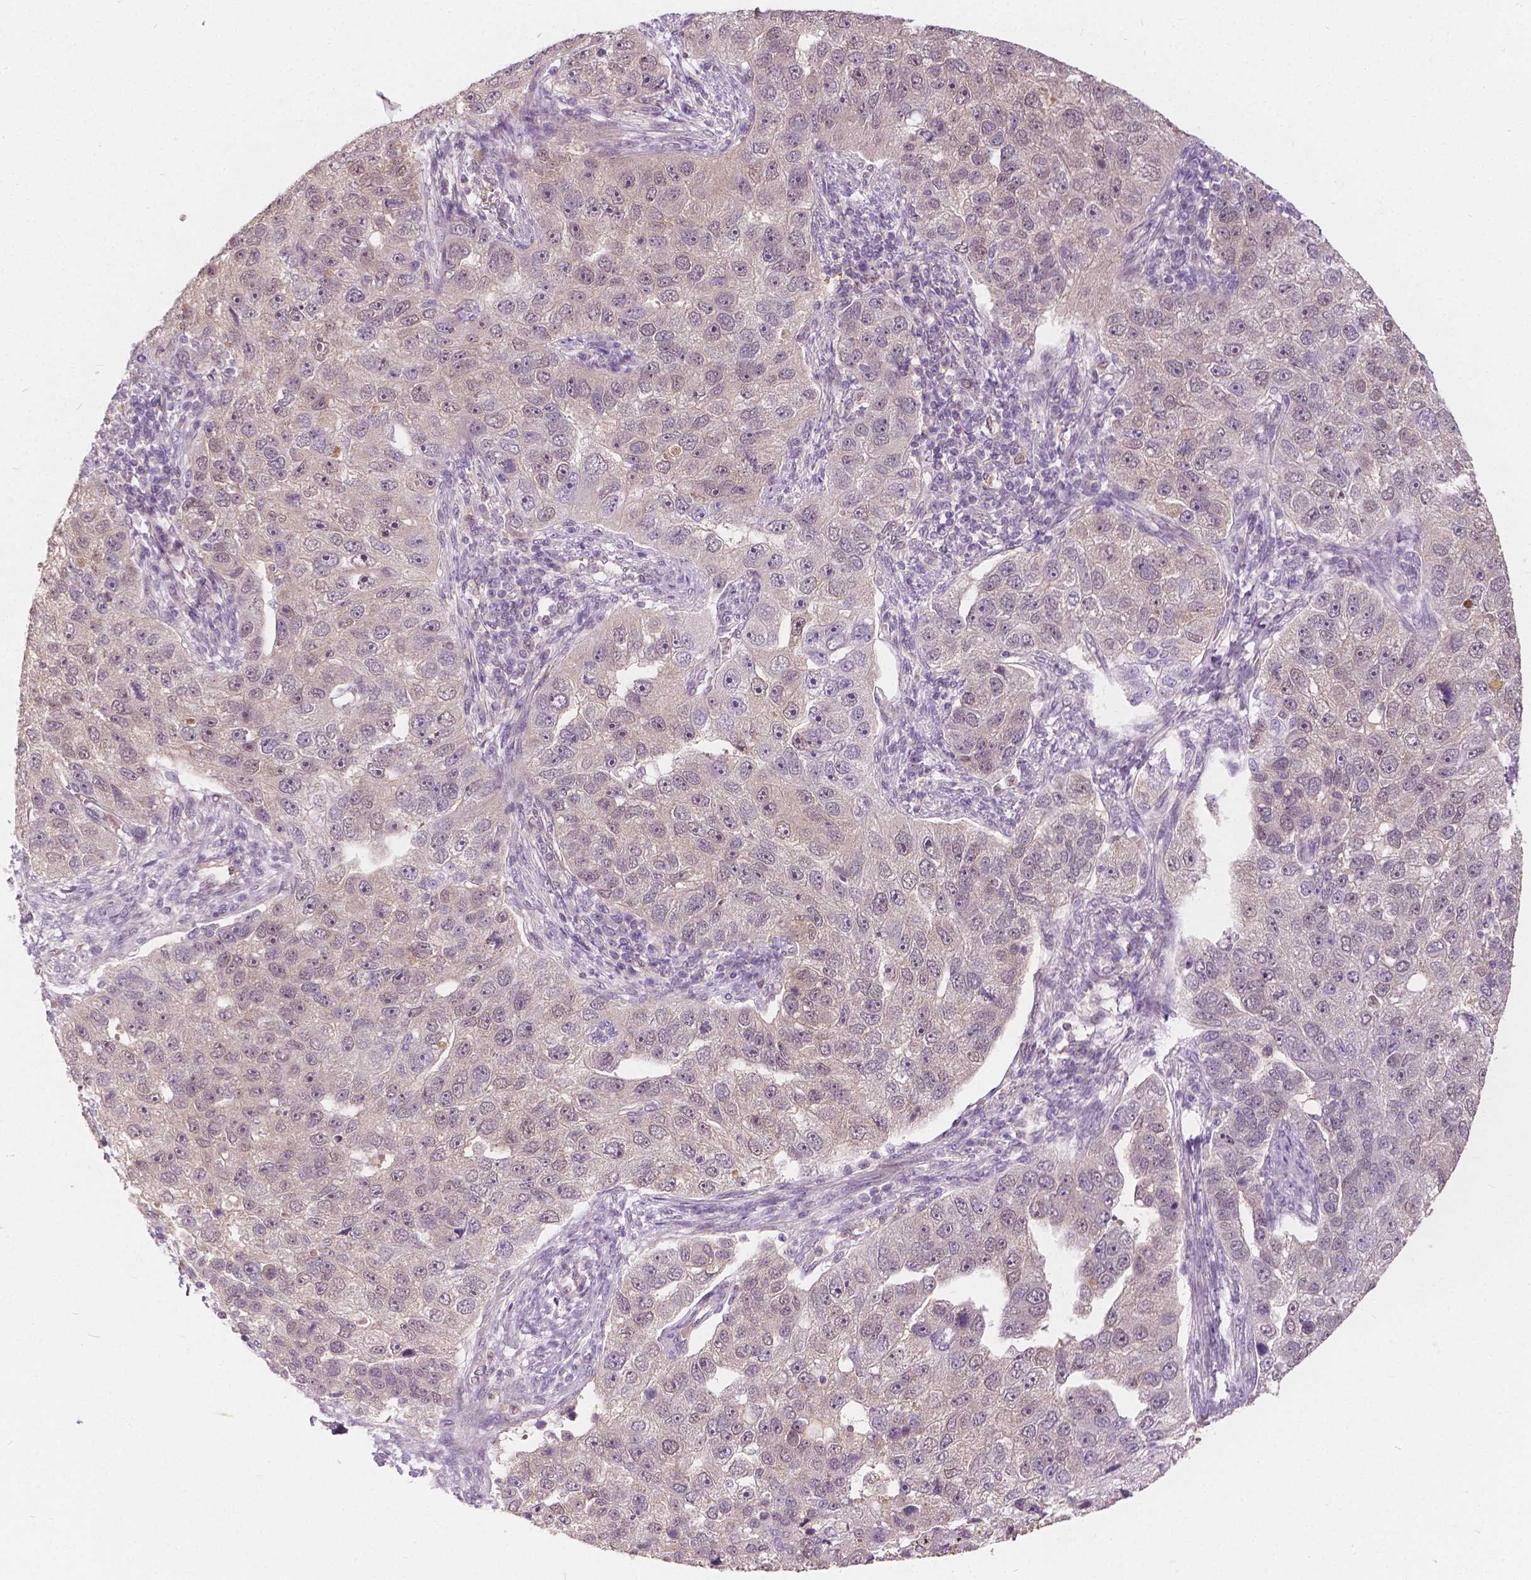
{"staining": {"intensity": "weak", "quantity": ">75%", "location": "nuclear"}, "tissue": "pancreatic cancer", "cell_type": "Tumor cells", "image_type": "cancer", "snomed": [{"axis": "morphology", "description": "Adenocarcinoma, NOS"}, {"axis": "topography", "description": "Pancreas"}], "caption": "High-magnification brightfield microscopy of pancreatic cancer (adenocarcinoma) stained with DAB (3,3'-diaminobenzidine) (brown) and counterstained with hematoxylin (blue). tumor cells exhibit weak nuclear expression is appreciated in approximately>75% of cells.", "gene": "NAPRT", "patient": {"sex": "female", "age": 61}}